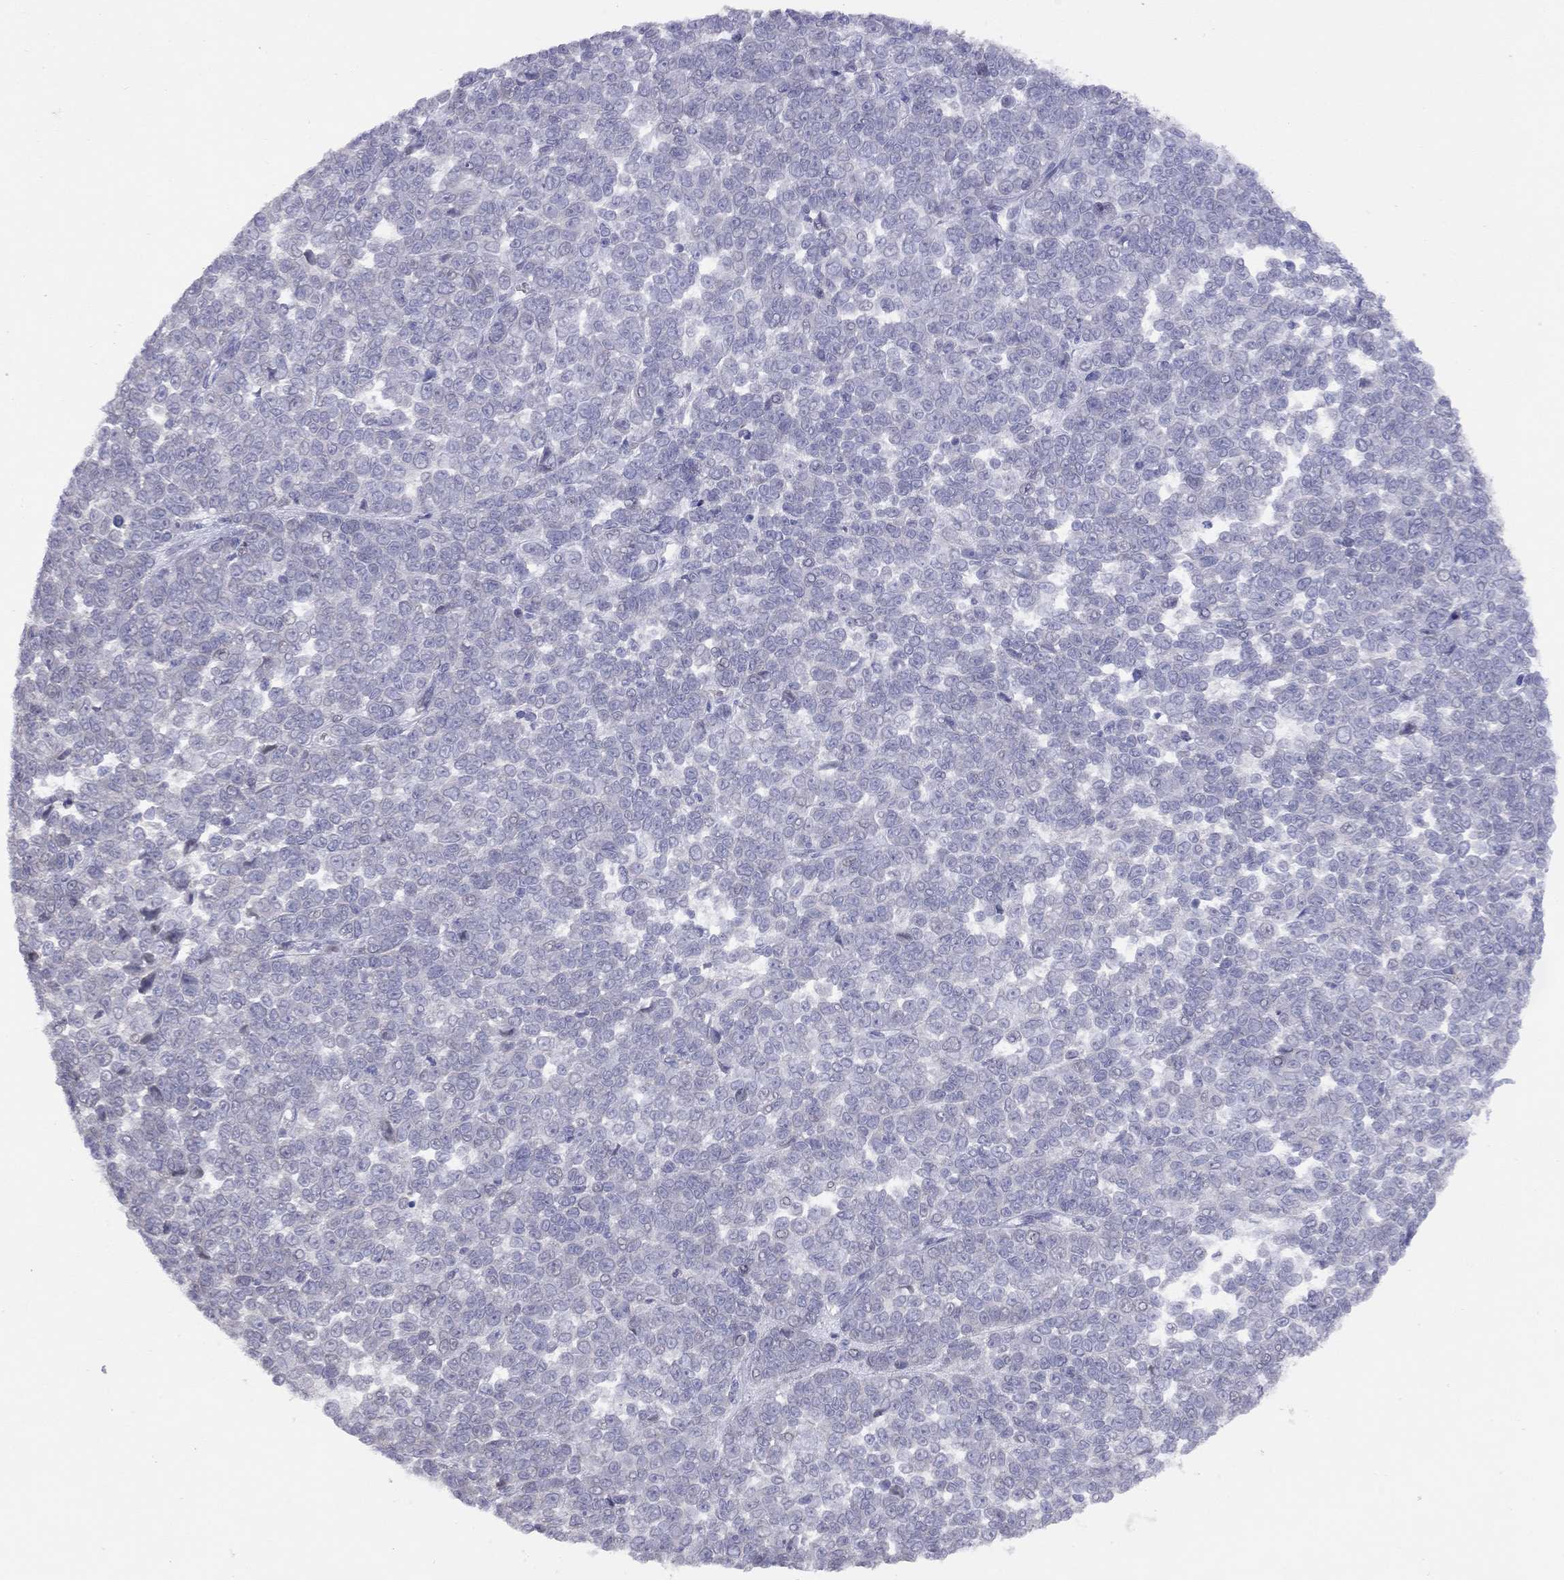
{"staining": {"intensity": "negative", "quantity": "none", "location": "none"}, "tissue": "melanoma", "cell_type": "Tumor cells", "image_type": "cancer", "snomed": [{"axis": "morphology", "description": "Malignant melanoma, NOS"}, {"axis": "topography", "description": "Skin"}], "caption": "Melanoma was stained to show a protein in brown. There is no significant expression in tumor cells.", "gene": "SYTL2", "patient": {"sex": "female", "age": 95}}